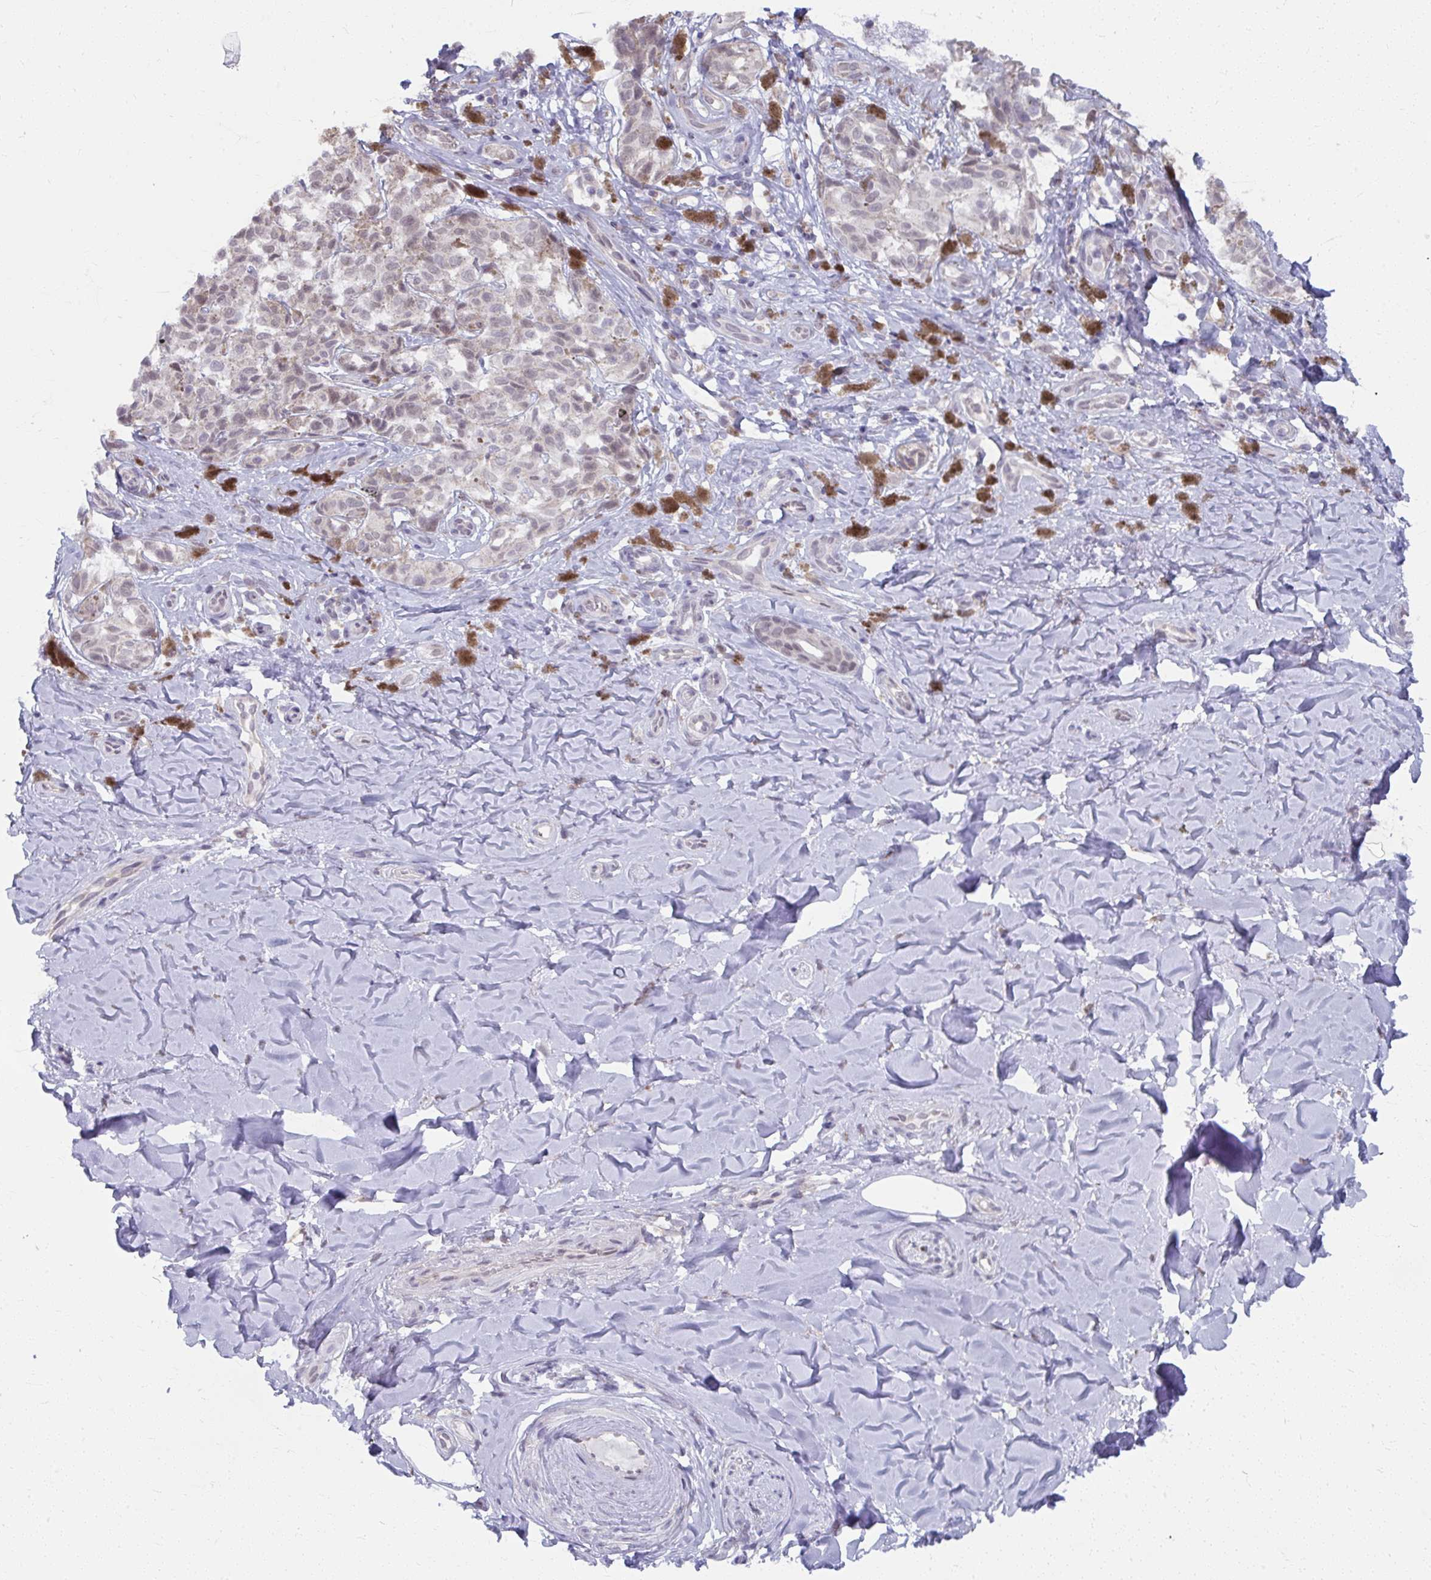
{"staining": {"intensity": "negative", "quantity": "none", "location": "none"}, "tissue": "melanoma", "cell_type": "Tumor cells", "image_type": "cancer", "snomed": [{"axis": "morphology", "description": "Malignant melanoma, NOS"}, {"axis": "topography", "description": "Skin"}], "caption": "This histopathology image is of malignant melanoma stained with immunohistochemistry (IHC) to label a protein in brown with the nuclei are counter-stained blue. There is no expression in tumor cells.", "gene": "NMNAT1", "patient": {"sex": "female", "age": 65}}